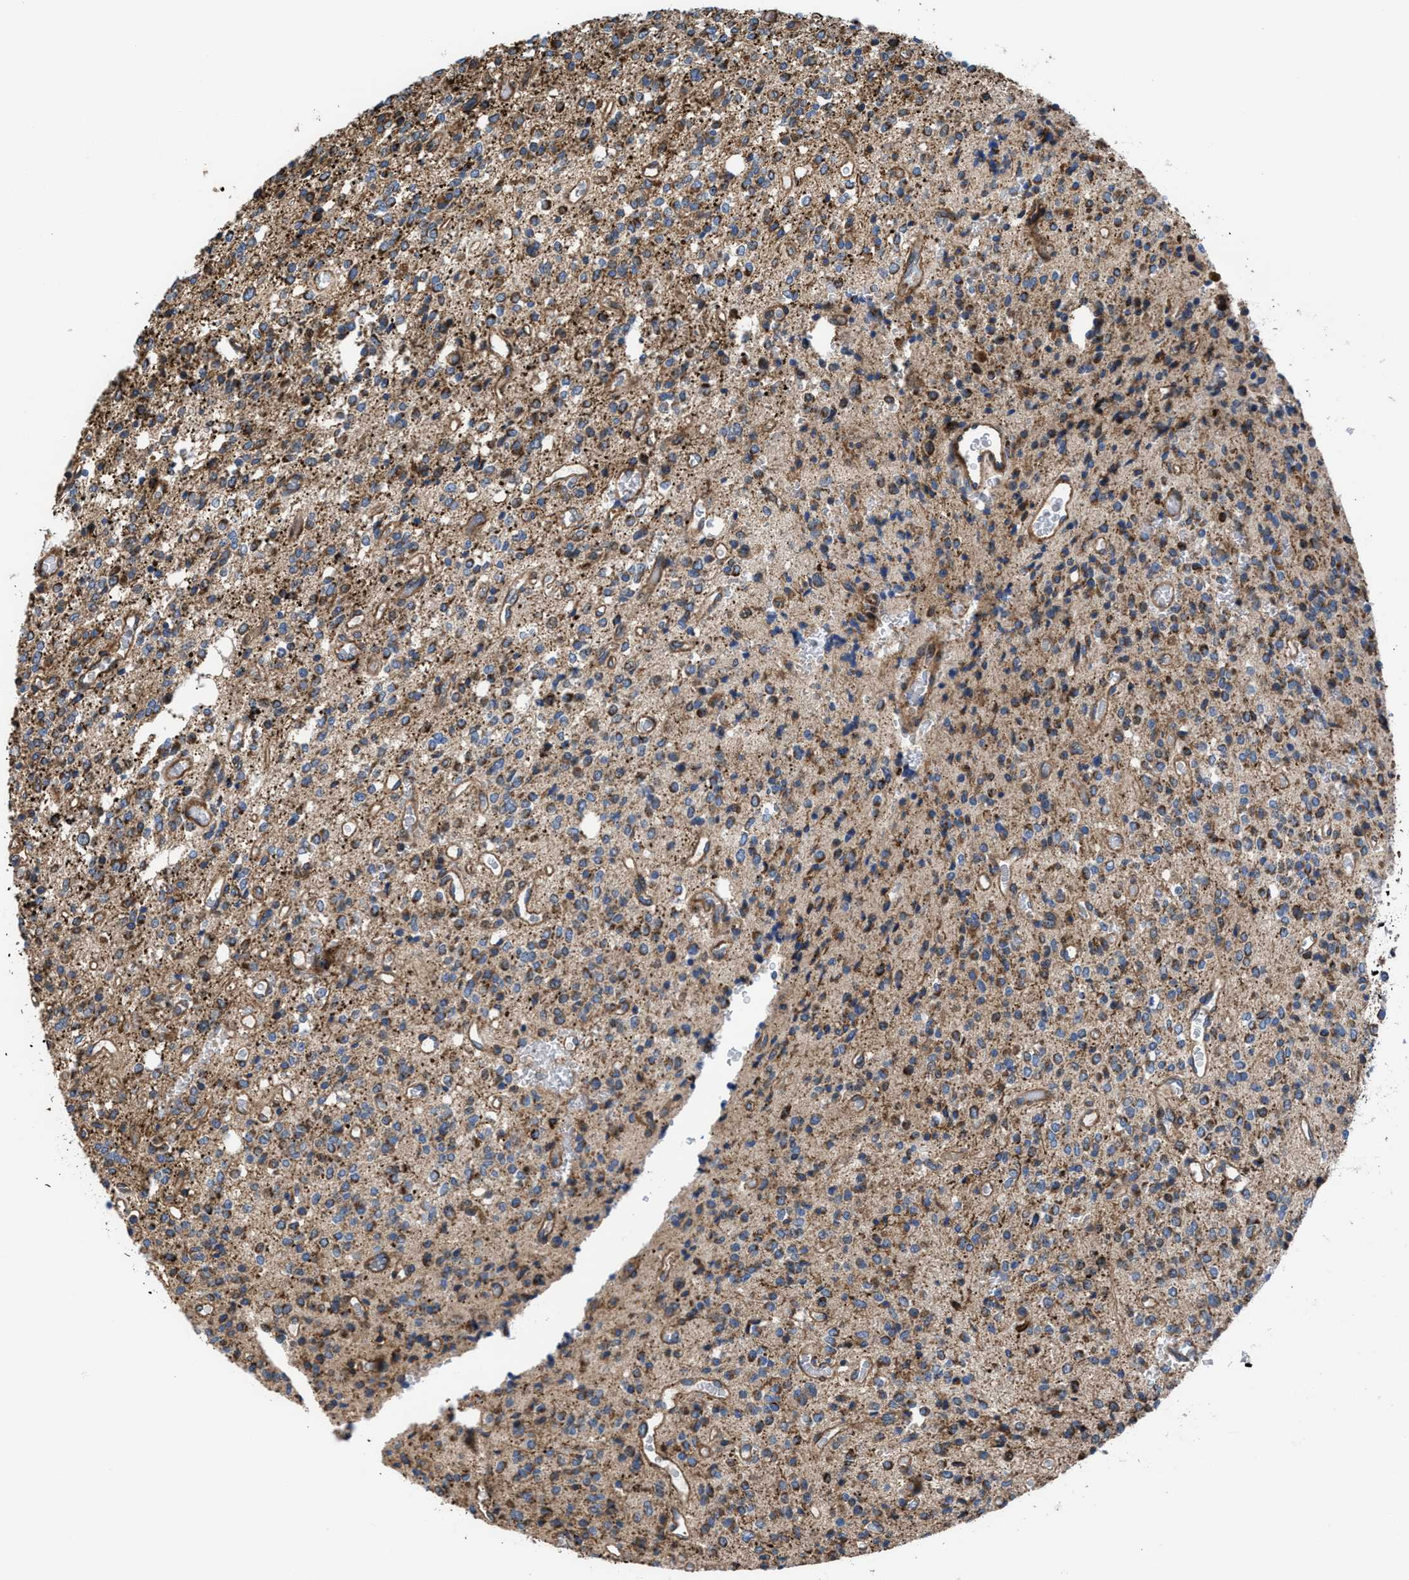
{"staining": {"intensity": "moderate", "quantity": "25%-75%", "location": "cytoplasmic/membranous"}, "tissue": "glioma", "cell_type": "Tumor cells", "image_type": "cancer", "snomed": [{"axis": "morphology", "description": "Glioma, malignant, High grade"}, {"axis": "topography", "description": "Brain"}], "caption": "Immunohistochemical staining of glioma reveals medium levels of moderate cytoplasmic/membranous expression in about 25%-75% of tumor cells. Using DAB (3,3'-diaminobenzidine) (brown) and hematoxylin (blue) stains, captured at high magnification using brightfield microscopy.", "gene": "PRR15L", "patient": {"sex": "male", "age": 34}}